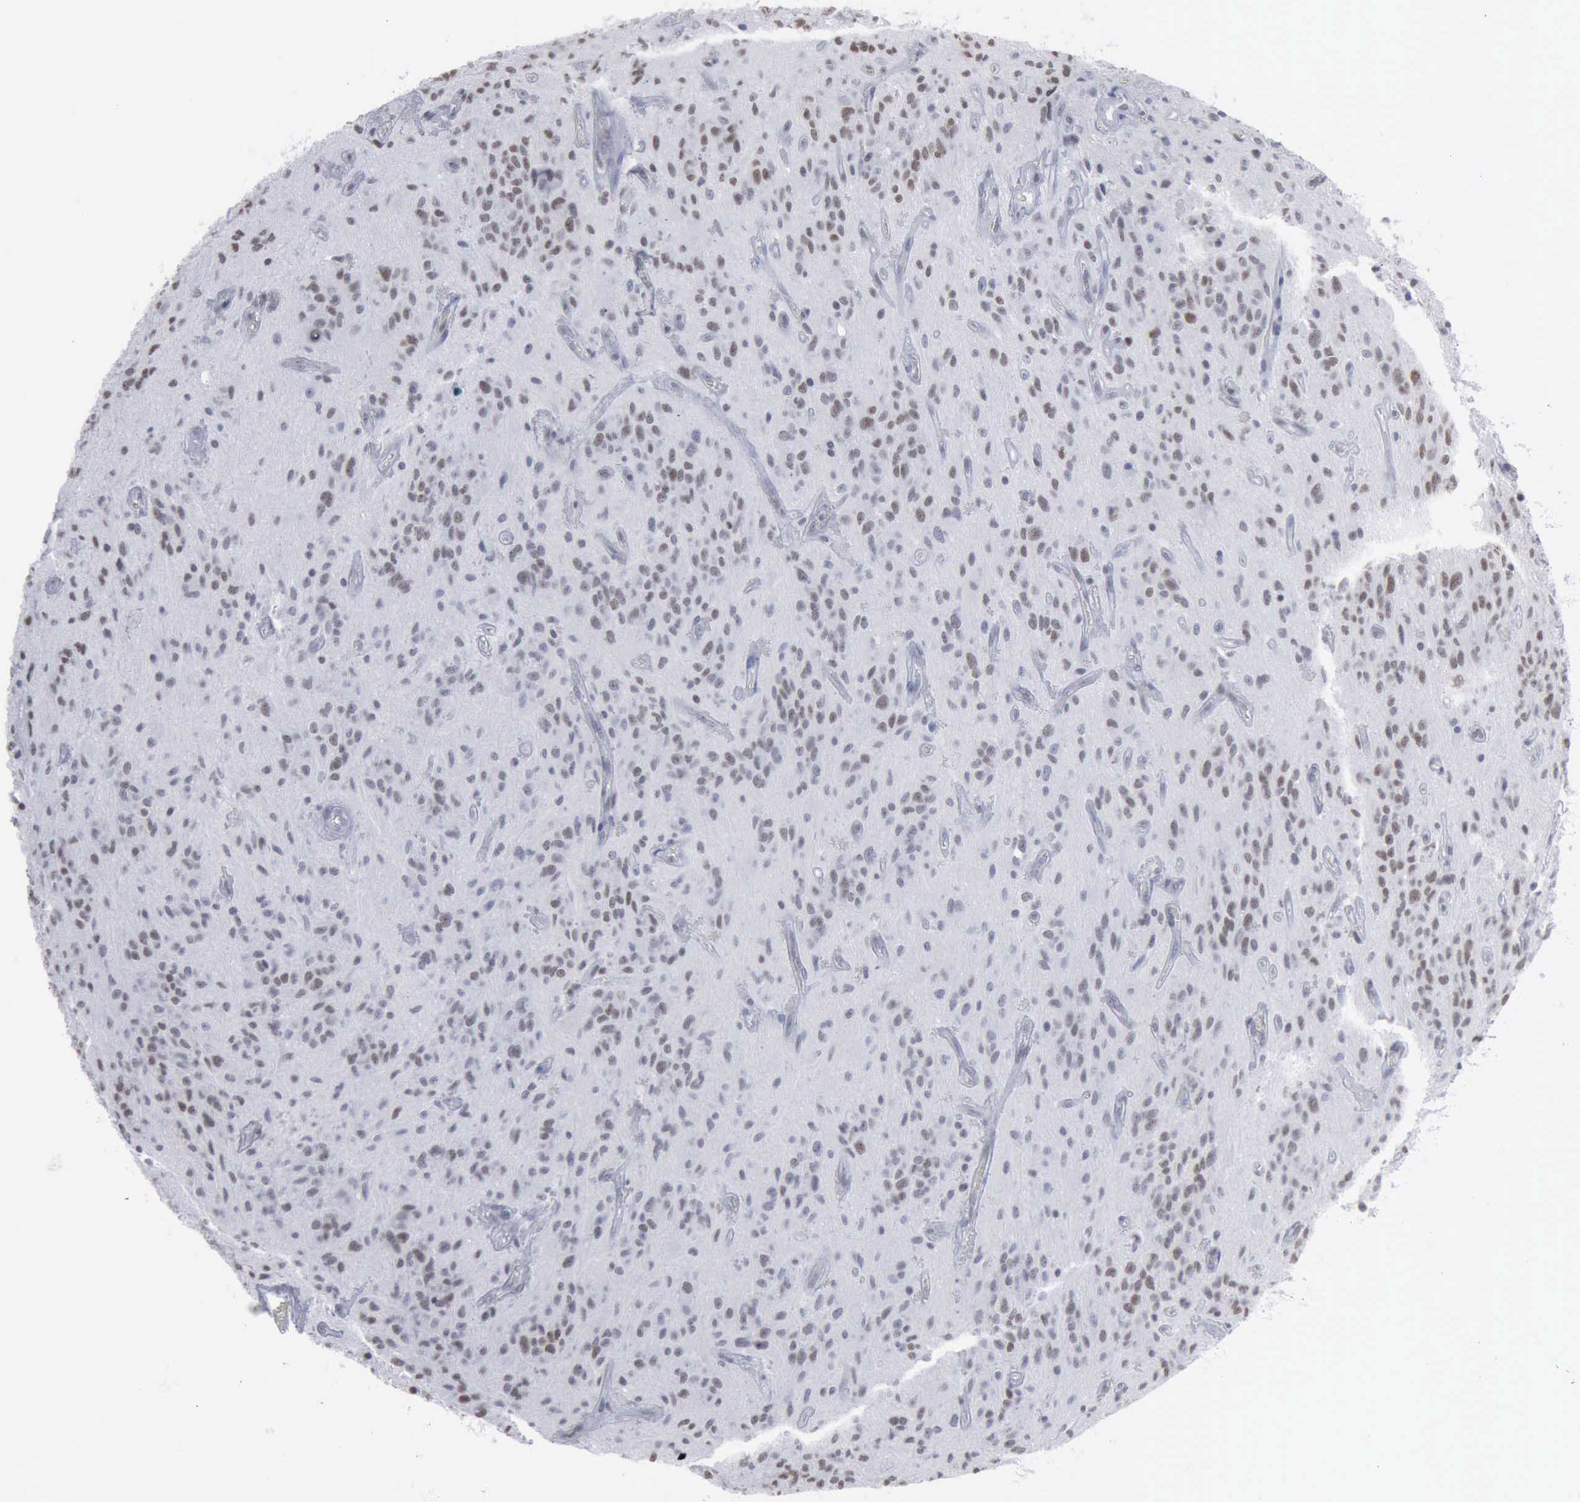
{"staining": {"intensity": "weak", "quantity": "<25%", "location": "nuclear"}, "tissue": "glioma", "cell_type": "Tumor cells", "image_type": "cancer", "snomed": [{"axis": "morphology", "description": "Glioma, malignant, Low grade"}, {"axis": "topography", "description": "Brain"}], "caption": "An image of malignant low-grade glioma stained for a protein demonstrates no brown staining in tumor cells.", "gene": "XPA", "patient": {"sex": "female", "age": 15}}